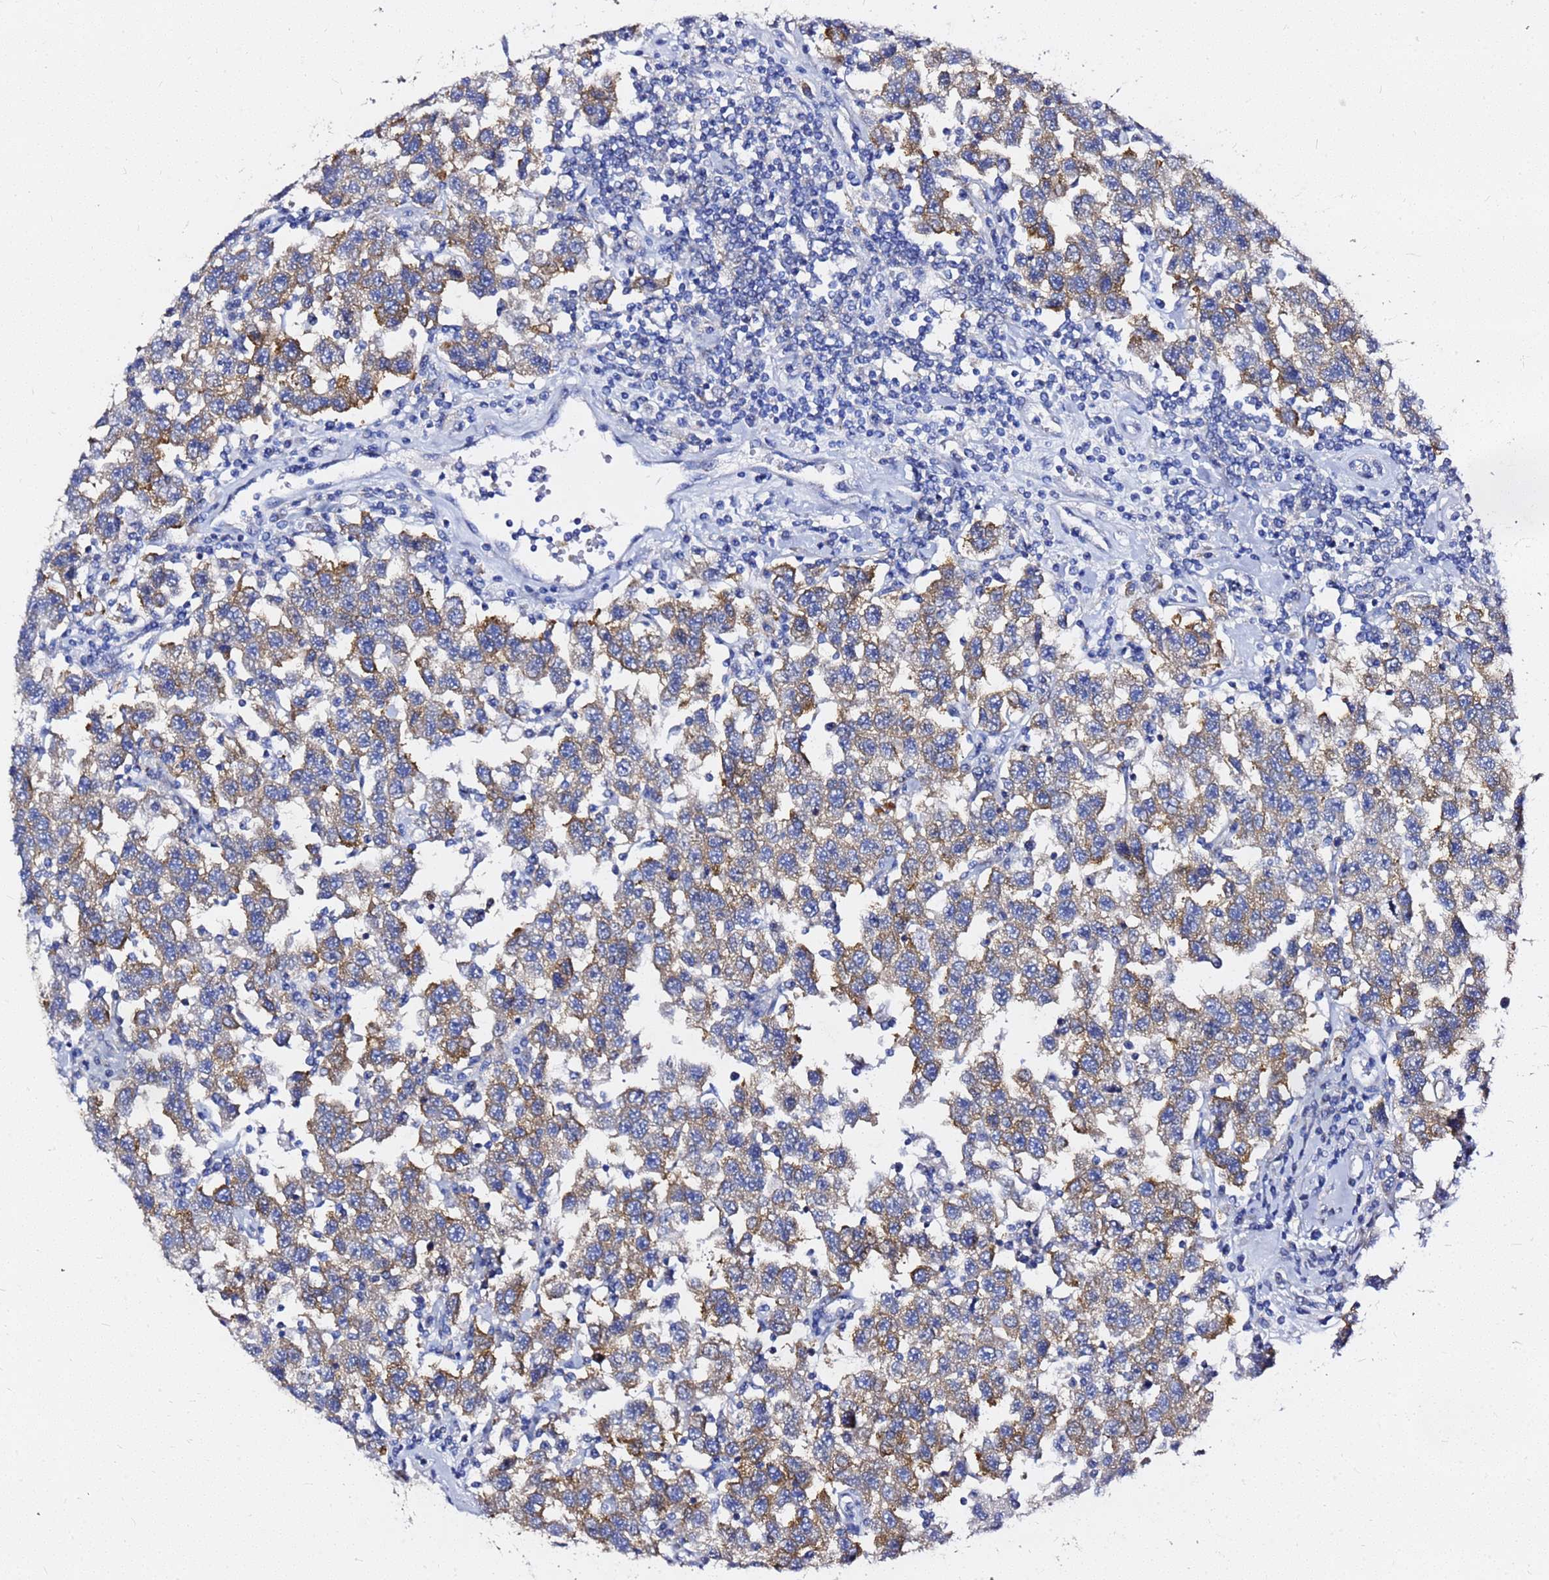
{"staining": {"intensity": "moderate", "quantity": ">75%", "location": "cytoplasmic/membranous"}, "tissue": "testis cancer", "cell_type": "Tumor cells", "image_type": "cancer", "snomed": [{"axis": "morphology", "description": "Seminoma, NOS"}, {"axis": "topography", "description": "Testis"}], "caption": "Seminoma (testis) stained for a protein (brown) displays moderate cytoplasmic/membranous positive expression in about >75% of tumor cells.", "gene": "TUBA8", "patient": {"sex": "male", "age": 41}}